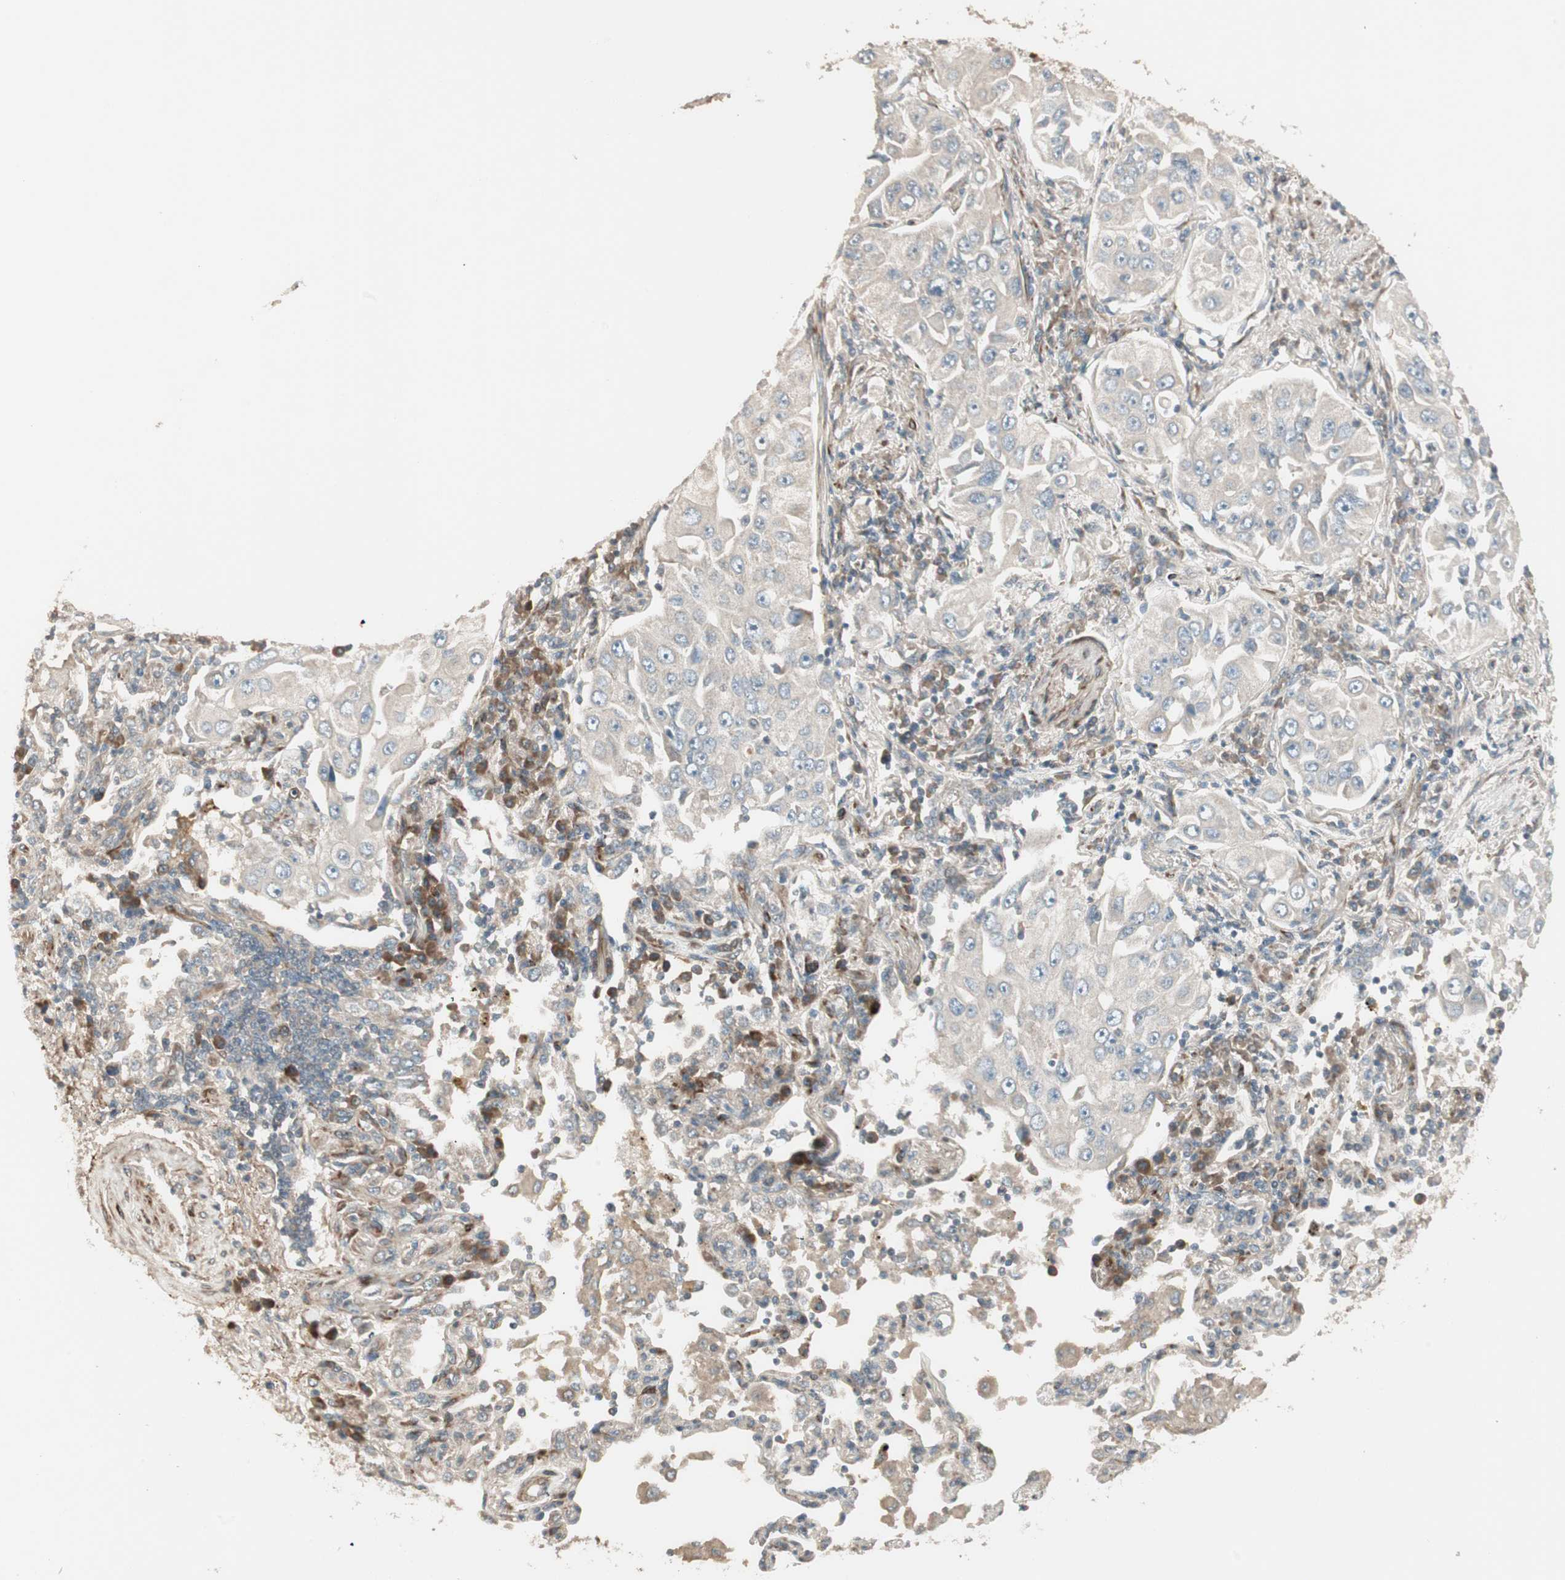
{"staining": {"intensity": "negative", "quantity": "none", "location": "none"}, "tissue": "lung cancer", "cell_type": "Tumor cells", "image_type": "cancer", "snomed": [{"axis": "morphology", "description": "Adenocarcinoma, NOS"}, {"axis": "topography", "description": "Lung"}], "caption": "Immunohistochemical staining of adenocarcinoma (lung) demonstrates no significant expression in tumor cells.", "gene": "PPP2R5E", "patient": {"sex": "male", "age": 84}}